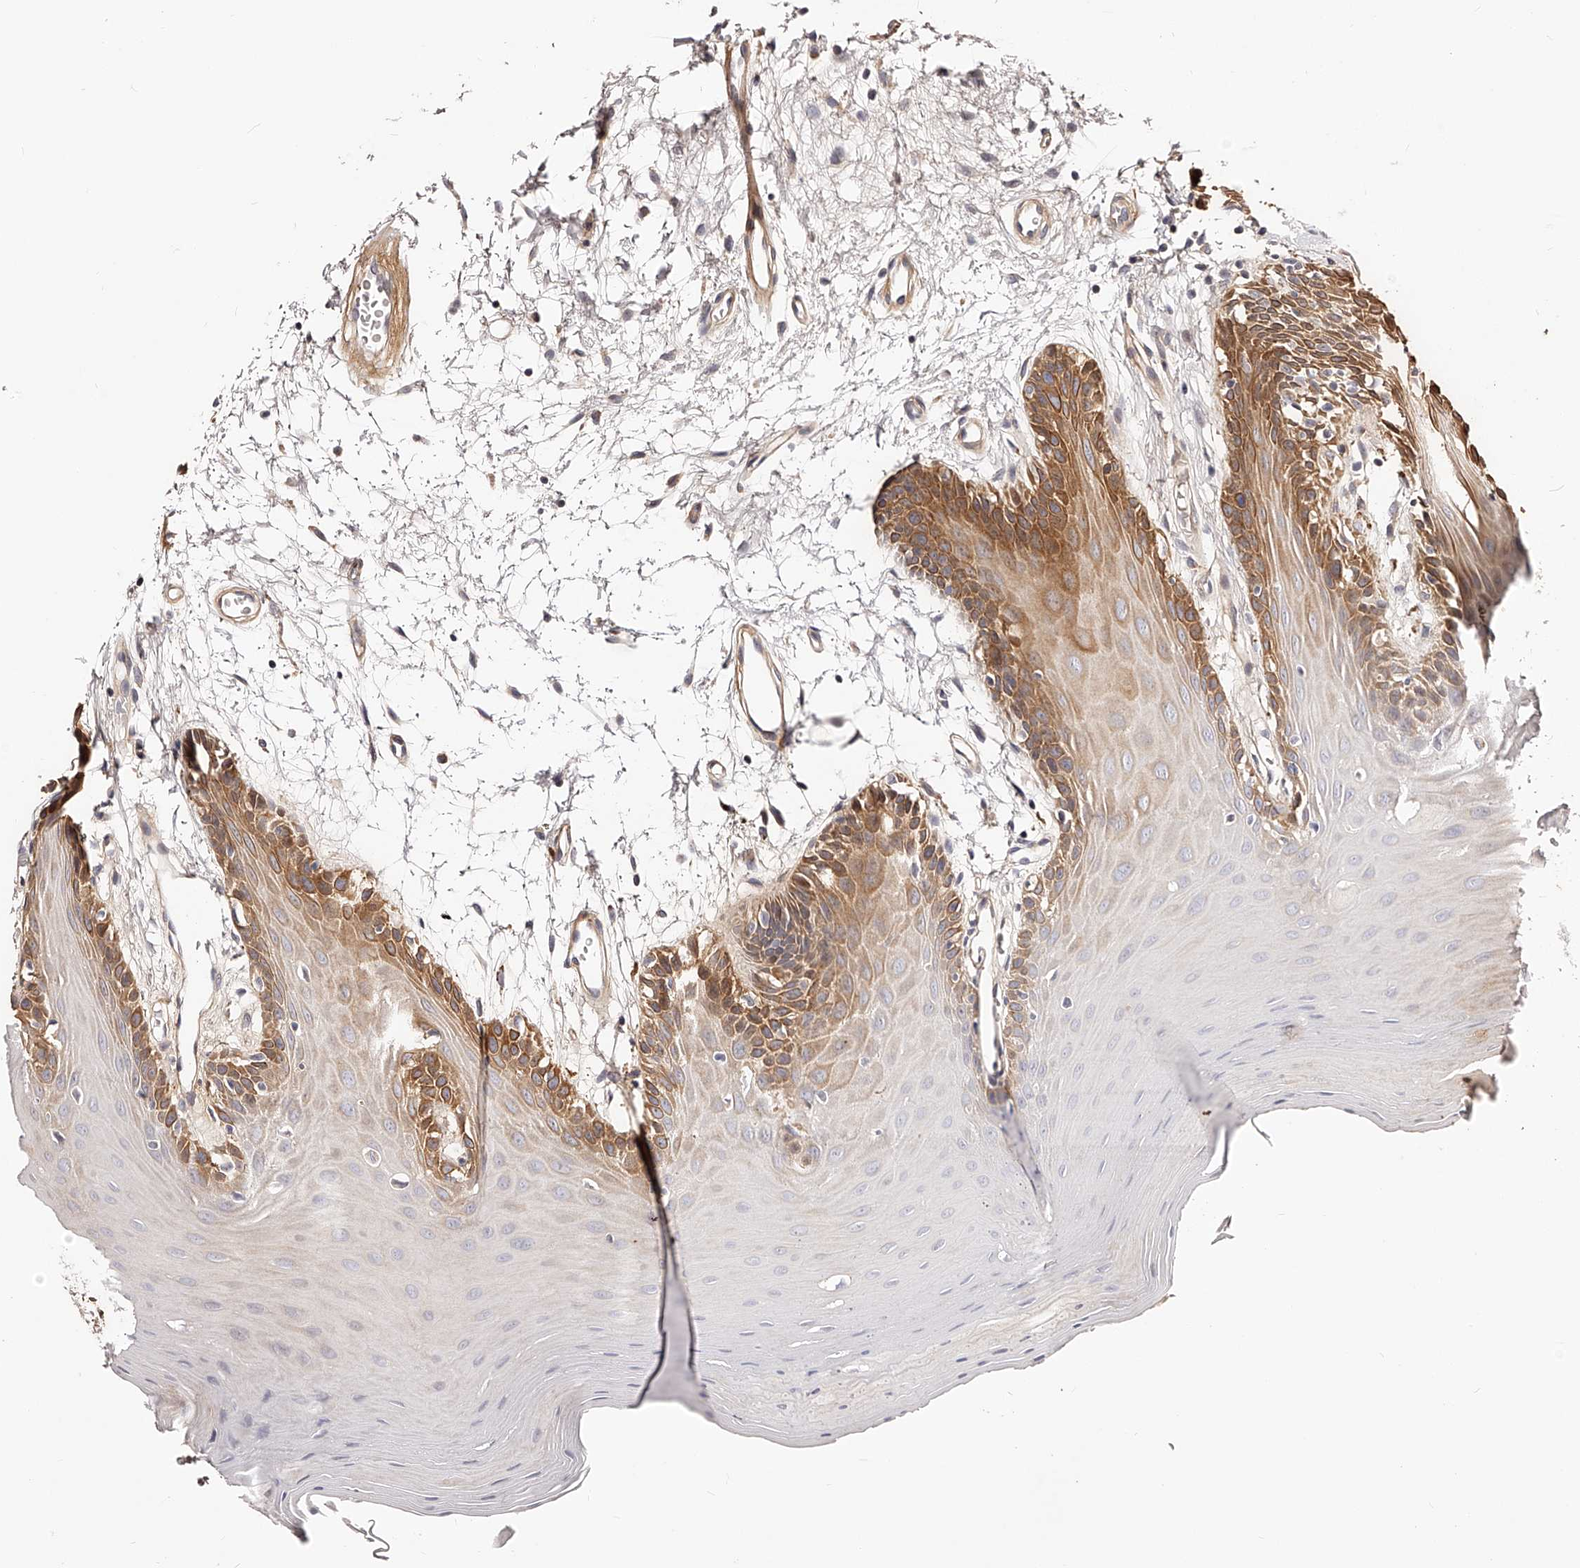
{"staining": {"intensity": "moderate", "quantity": "25%-75%", "location": "cytoplasmic/membranous"}, "tissue": "oral mucosa", "cell_type": "Squamous epithelial cells", "image_type": "normal", "snomed": [{"axis": "morphology", "description": "Normal tissue, NOS"}, {"axis": "morphology", "description": "Squamous cell carcinoma, NOS"}, {"axis": "topography", "description": "Skeletal muscle"}, {"axis": "topography", "description": "Oral tissue"}, {"axis": "topography", "description": "Salivary gland"}, {"axis": "topography", "description": "Head-Neck"}], "caption": "Oral mucosa stained with DAB (3,3'-diaminobenzidine) immunohistochemistry (IHC) exhibits medium levels of moderate cytoplasmic/membranous staining in about 25%-75% of squamous epithelial cells. The protein is shown in brown color, while the nuclei are stained blue.", "gene": "ZNF502", "patient": {"sex": "male", "age": 54}}